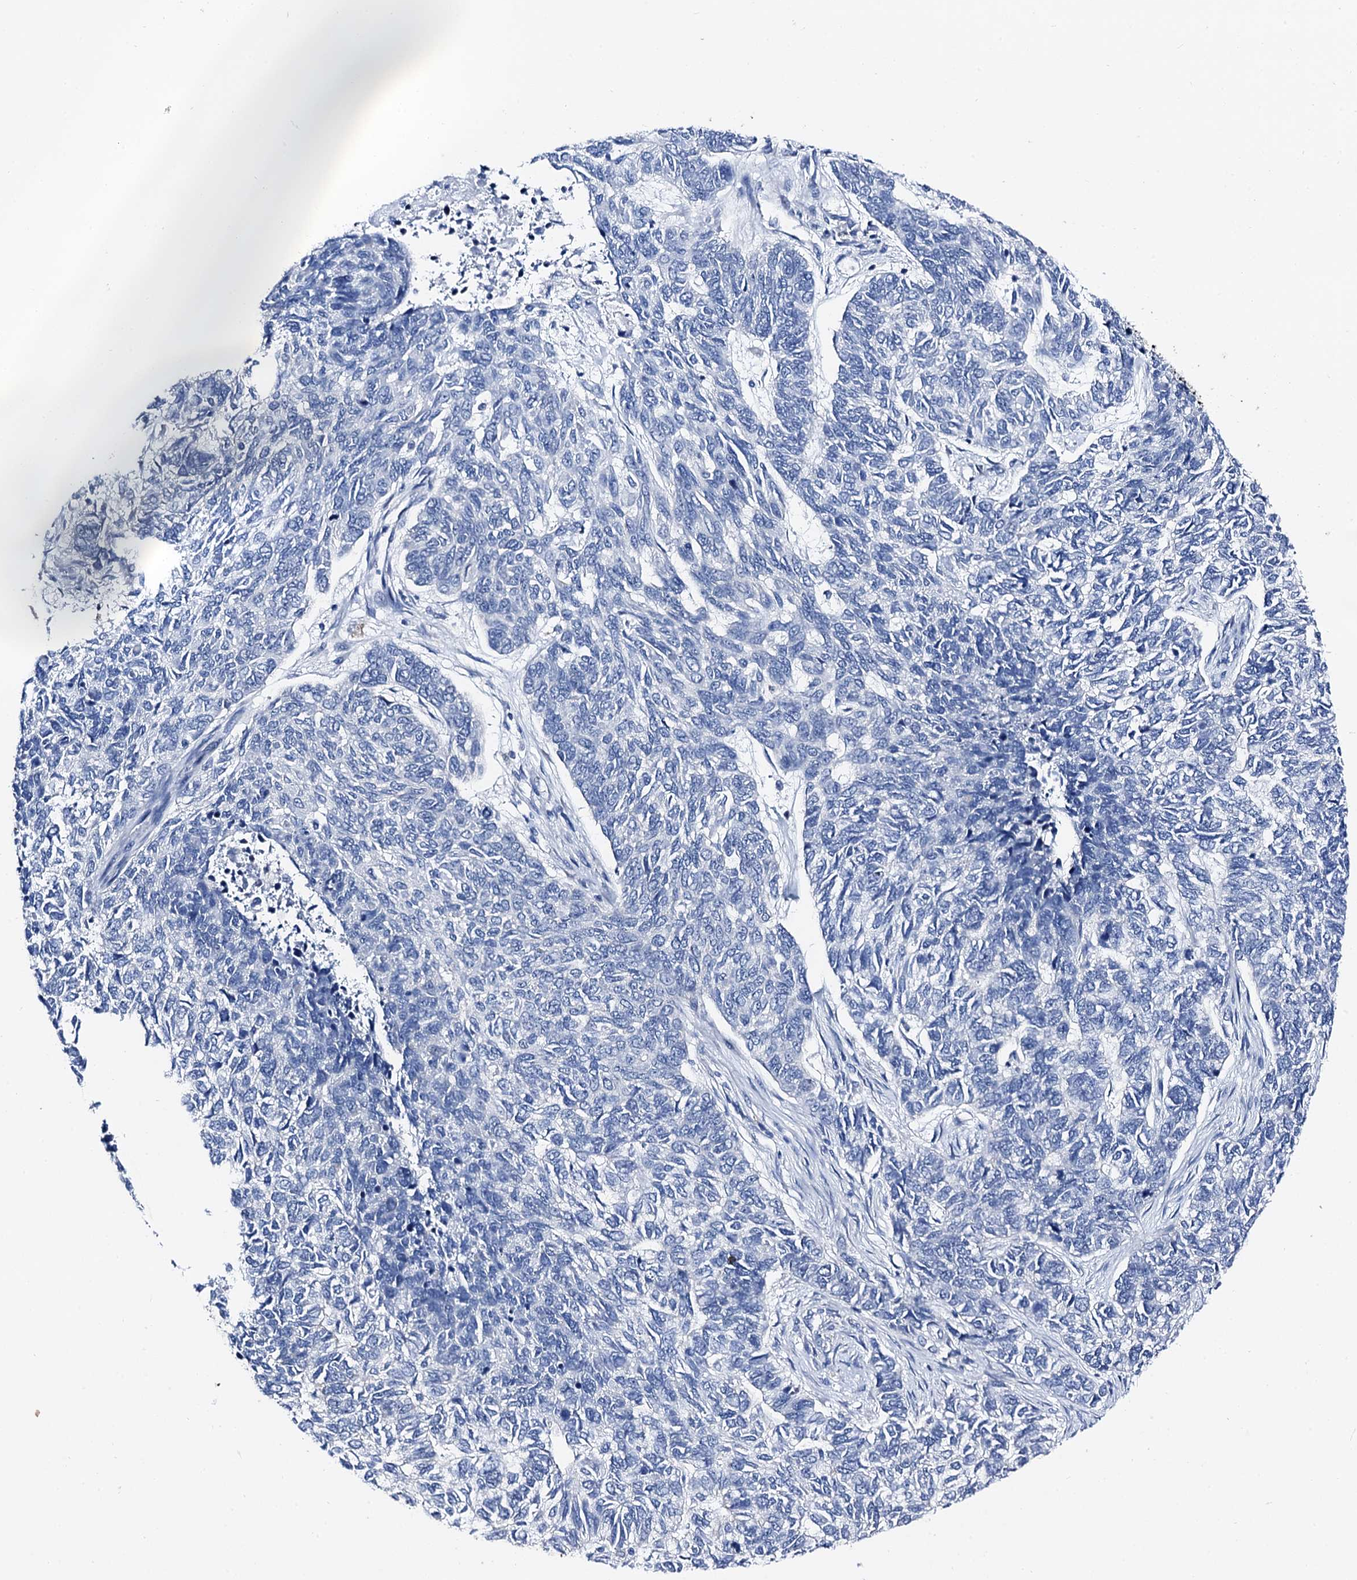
{"staining": {"intensity": "negative", "quantity": "none", "location": "none"}, "tissue": "skin cancer", "cell_type": "Tumor cells", "image_type": "cancer", "snomed": [{"axis": "morphology", "description": "Basal cell carcinoma"}, {"axis": "topography", "description": "Skin"}], "caption": "An immunohistochemistry image of skin basal cell carcinoma is shown. There is no staining in tumor cells of skin basal cell carcinoma.", "gene": "TRAFD1", "patient": {"sex": "female", "age": 65}}